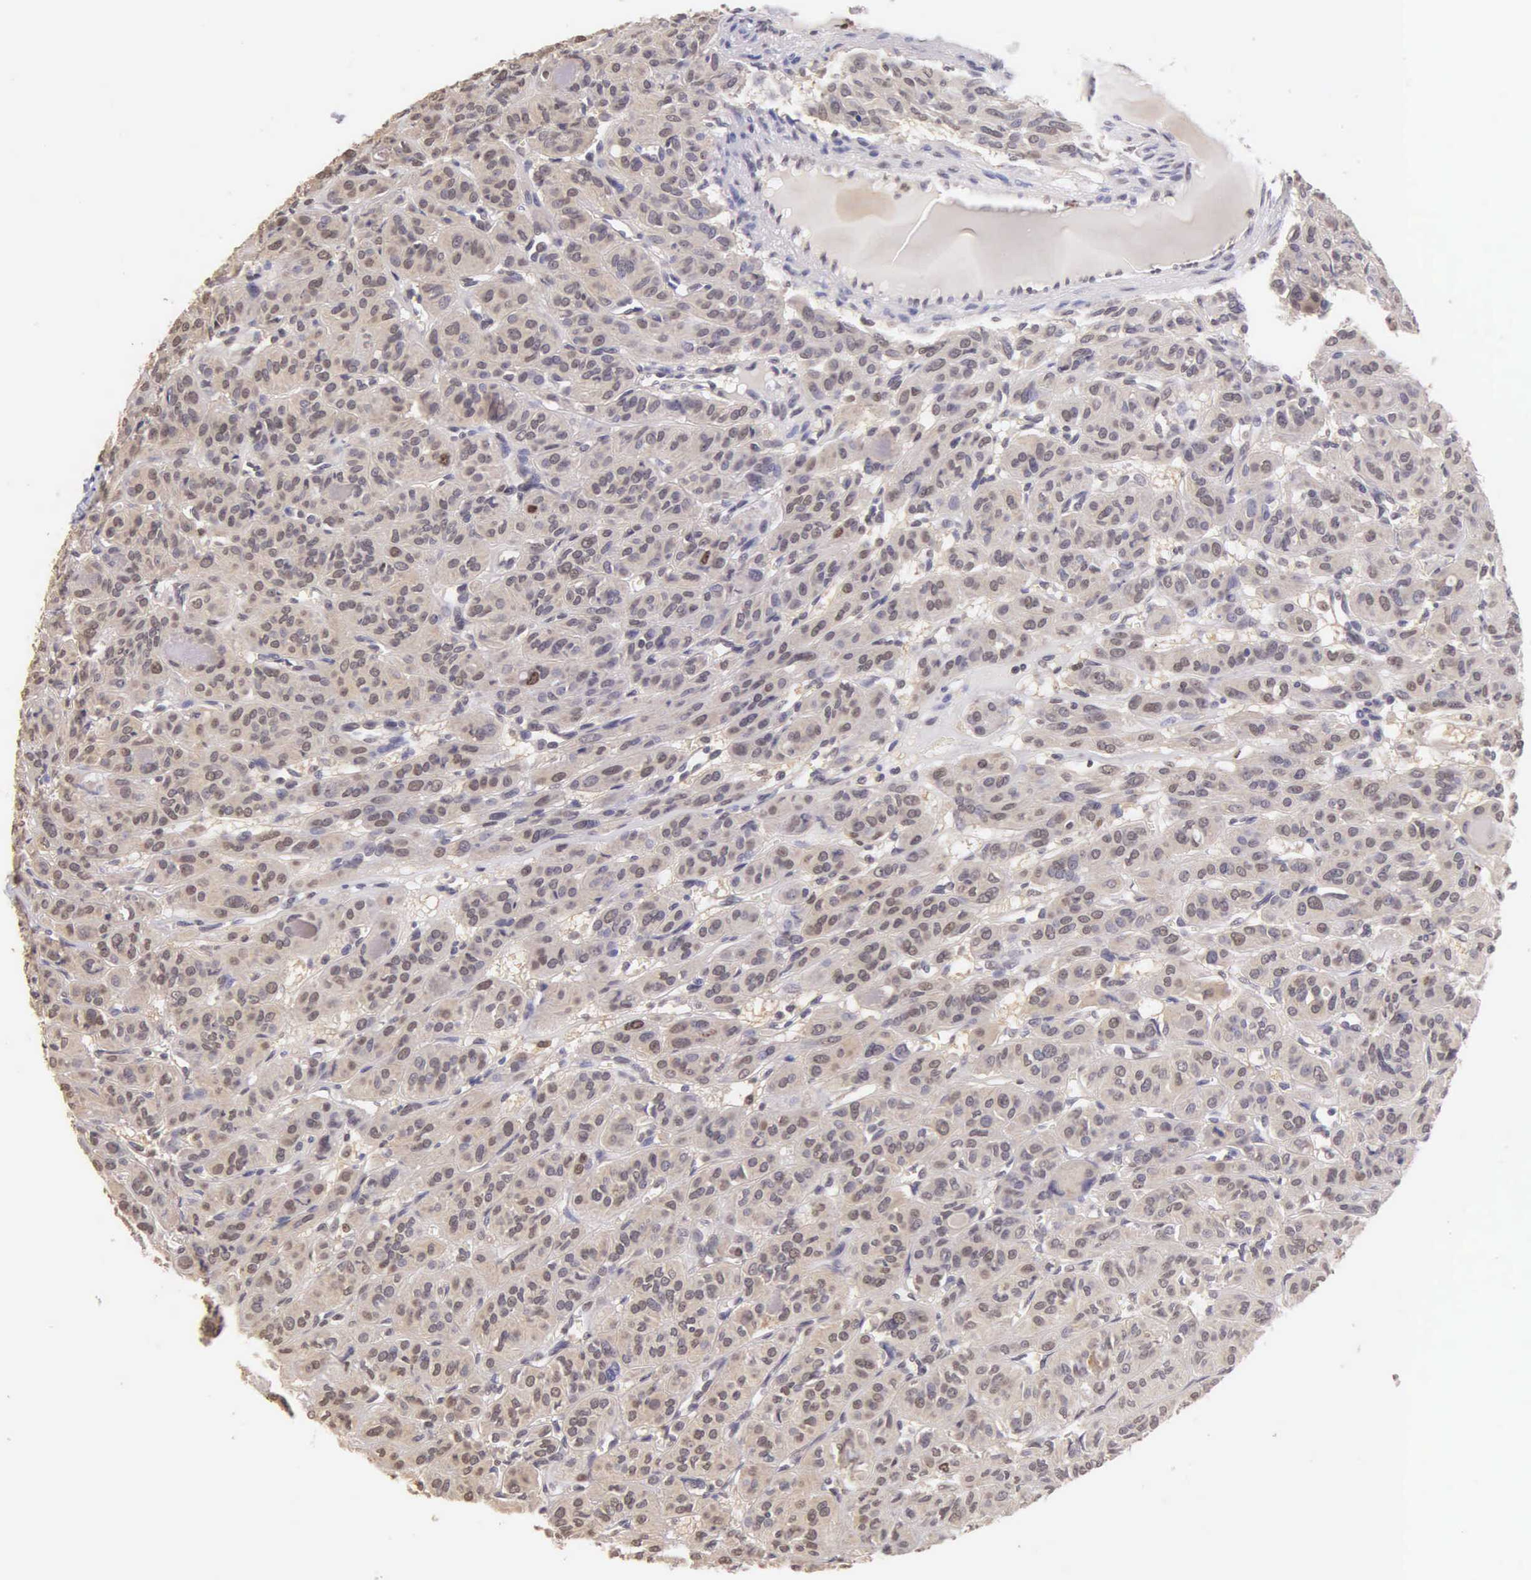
{"staining": {"intensity": "weak", "quantity": "25%-75%", "location": "nuclear"}, "tissue": "thyroid cancer", "cell_type": "Tumor cells", "image_type": "cancer", "snomed": [{"axis": "morphology", "description": "Follicular adenoma carcinoma, NOS"}, {"axis": "topography", "description": "Thyroid gland"}], "caption": "Immunohistochemical staining of follicular adenoma carcinoma (thyroid) demonstrates low levels of weak nuclear protein expression in about 25%-75% of tumor cells. (DAB (3,3'-diaminobenzidine) = brown stain, brightfield microscopy at high magnification).", "gene": "MKI67", "patient": {"sex": "female", "age": 71}}